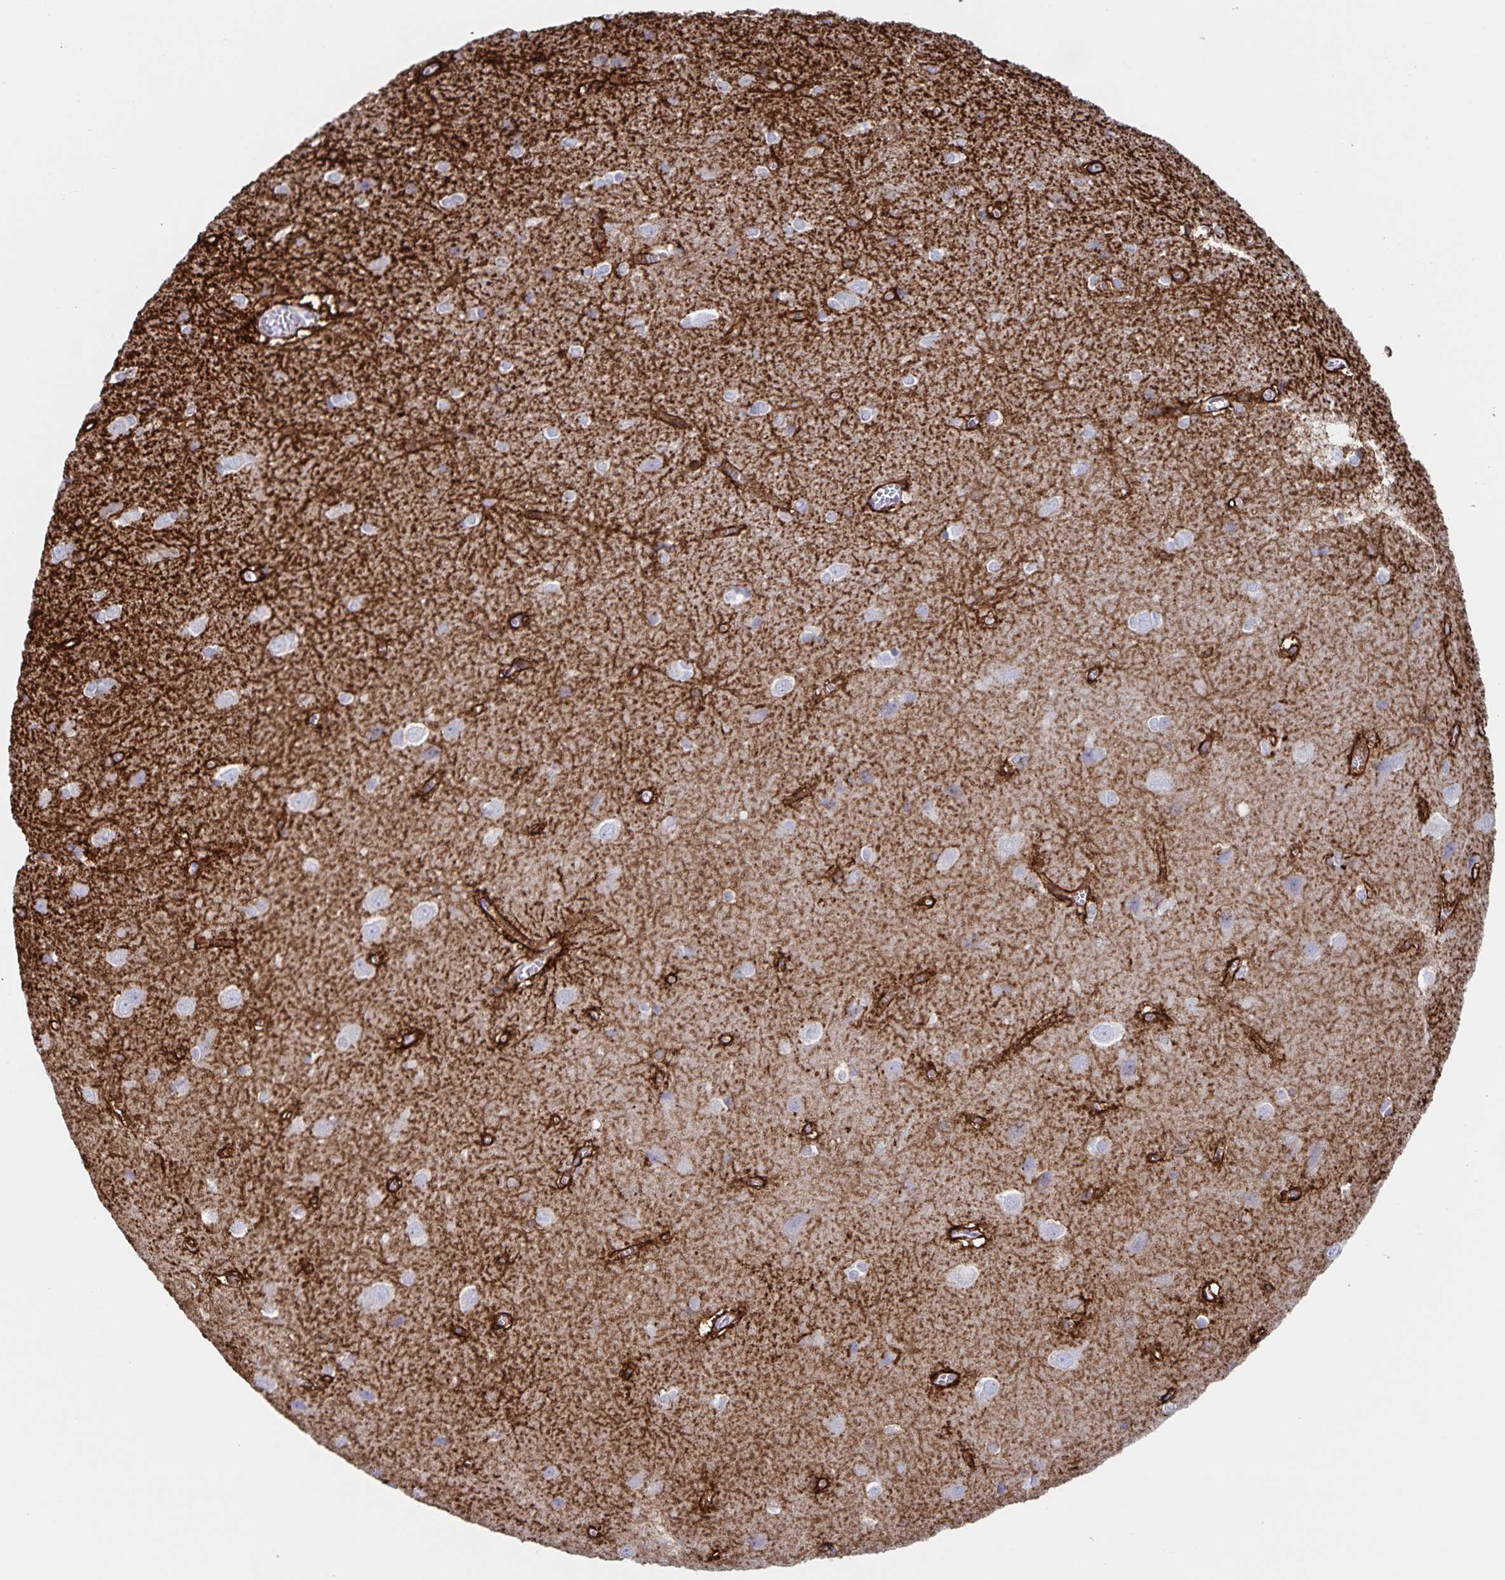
{"staining": {"intensity": "negative", "quantity": "none", "location": "none"}, "tissue": "cerebral cortex", "cell_type": "Endothelial cells", "image_type": "normal", "snomed": [{"axis": "morphology", "description": "Normal tissue, NOS"}, {"axis": "topography", "description": "Cerebral cortex"}], "caption": "An IHC histopathology image of unremarkable cerebral cortex is shown. There is no staining in endothelial cells of cerebral cortex. (DAB (3,3'-diaminobenzidine) immunohistochemistry (IHC) visualized using brightfield microscopy, high magnification).", "gene": "AQP4", "patient": {"sex": "male", "age": 37}}